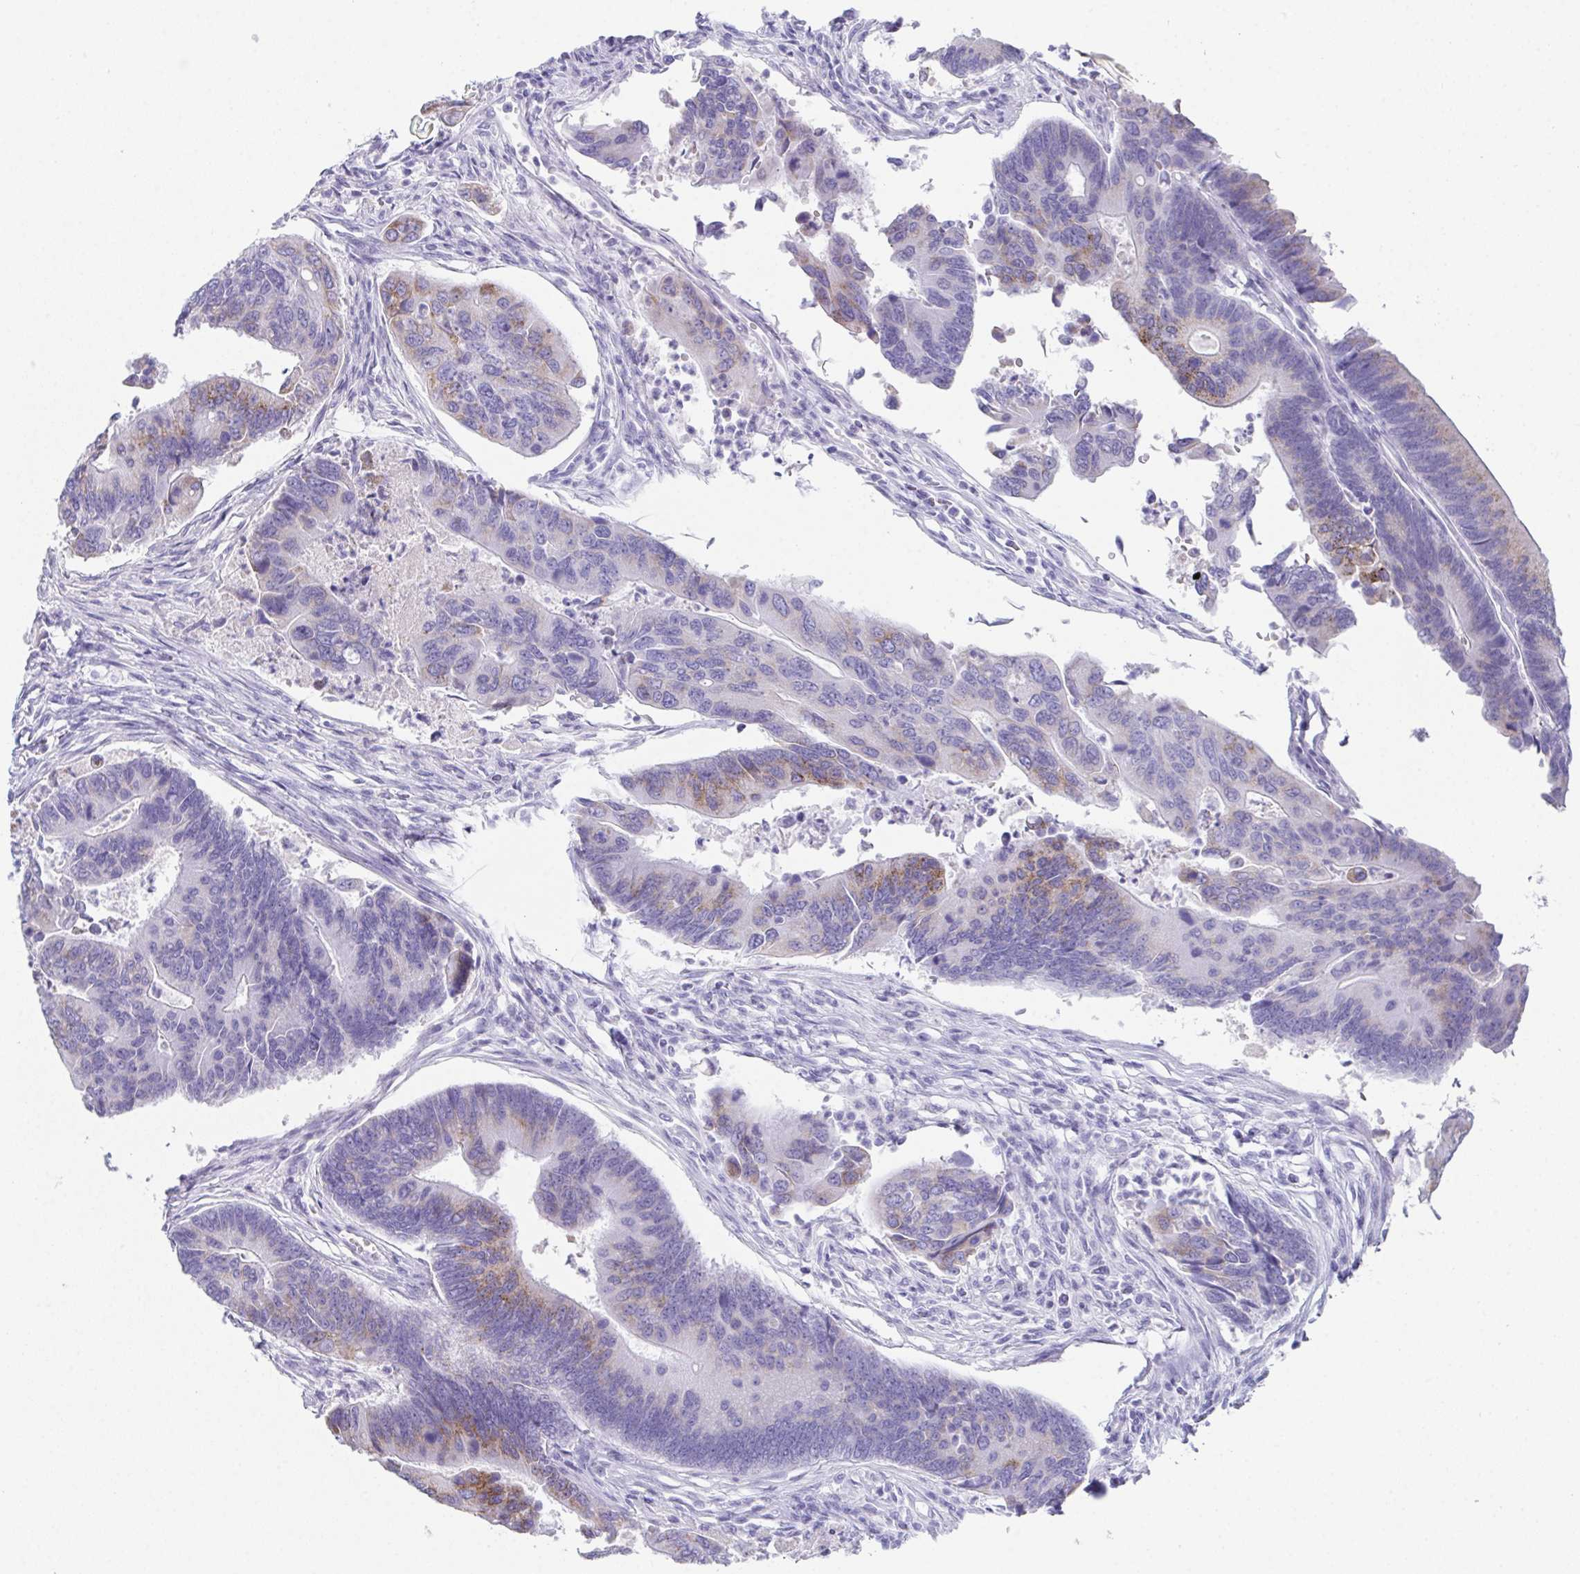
{"staining": {"intensity": "moderate", "quantity": "<25%", "location": "cytoplasmic/membranous"}, "tissue": "colorectal cancer", "cell_type": "Tumor cells", "image_type": "cancer", "snomed": [{"axis": "morphology", "description": "Adenocarcinoma, NOS"}, {"axis": "topography", "description": "Colon"}], "caption": "IHC of adenocarcinoma (colorectal) exhibits low levels of moderate cytoplasmic/membranous staining in approximately <25% of tumor cells.", "gene": "TEX19", "patient": {"sex": "female", "age": 67}}